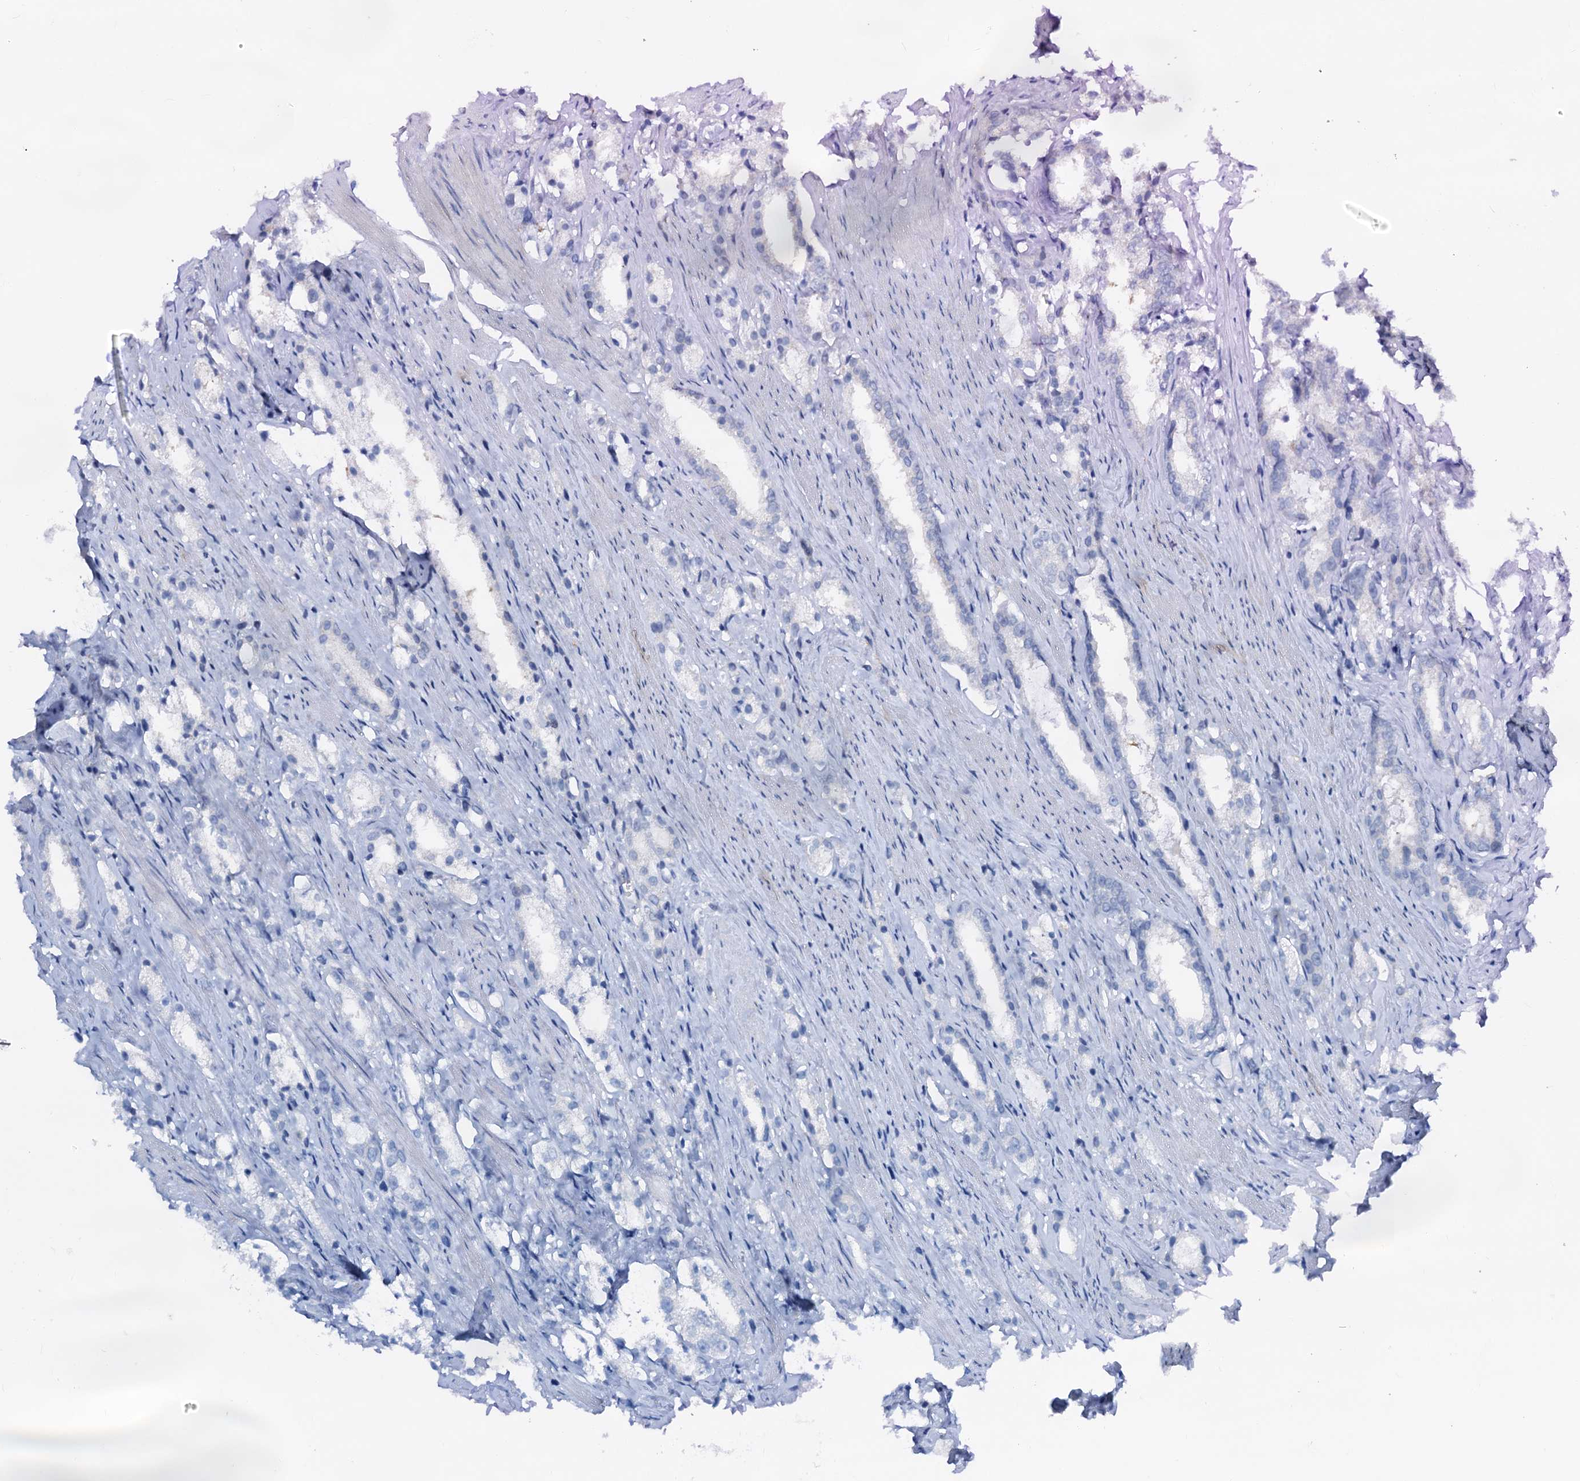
{"staining": {"intensity": "negative", "quantity": "none", "location": "none"}, "tissue": "prostate cancer", "cell_type": "Tumor cells", "image_type": "cancer", "snomed": [{"axis": "morphology", "description": "Adenocarcinoma, High grade"}, {"axis": "topography", "description": "Prostate"}], "caption": "DAB immunohistochemical staining of human adenocarcinoma (high-grade) (prostate) displays no significant staining in tumor cells.", "gene": "PTGES3", "patient": {"sex": "male", "age": 66}}